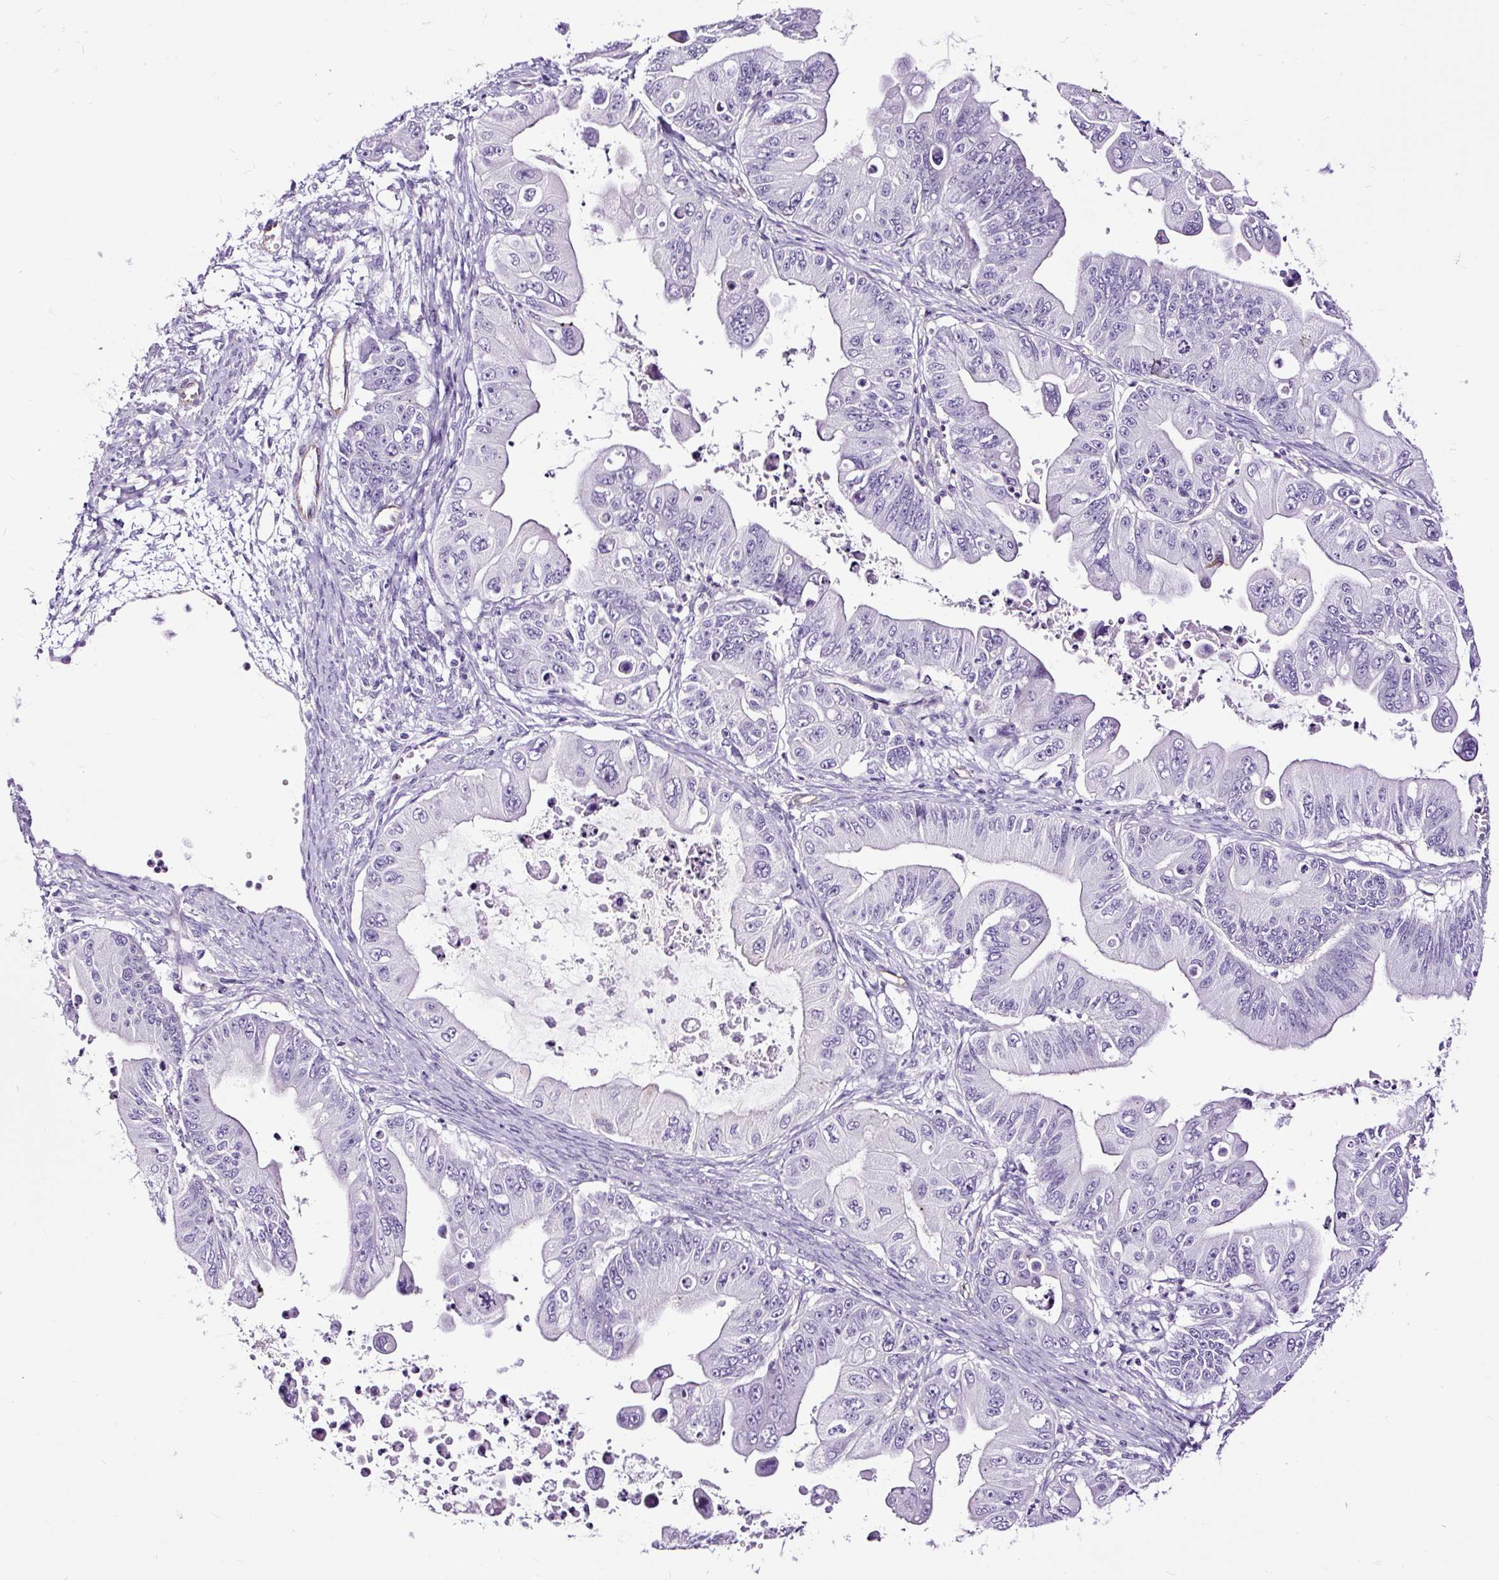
{"staining": {"intensity": "negative", "quantity": "none", "location": "none"}, "tissue": "ovarian cancer", "cell_type": "Tumor cells", "image_type": "cancer", "snomed": [{"axis": "morphology", "description": "Cystadenocarcinoma, mucinous, NOS"}, {"axis": "topography", "description": "Ovary"}], "caption": "Immunohistochemistry histopathology image of human mucinous cystadenocarcinoma (ovarian) stained for a protein (brown), which demonstrates no staining in tumor cells. Nuclei are stained in blue.", "gene": "SLC7A8", "patient": {"sex": "female", "age": 71}}